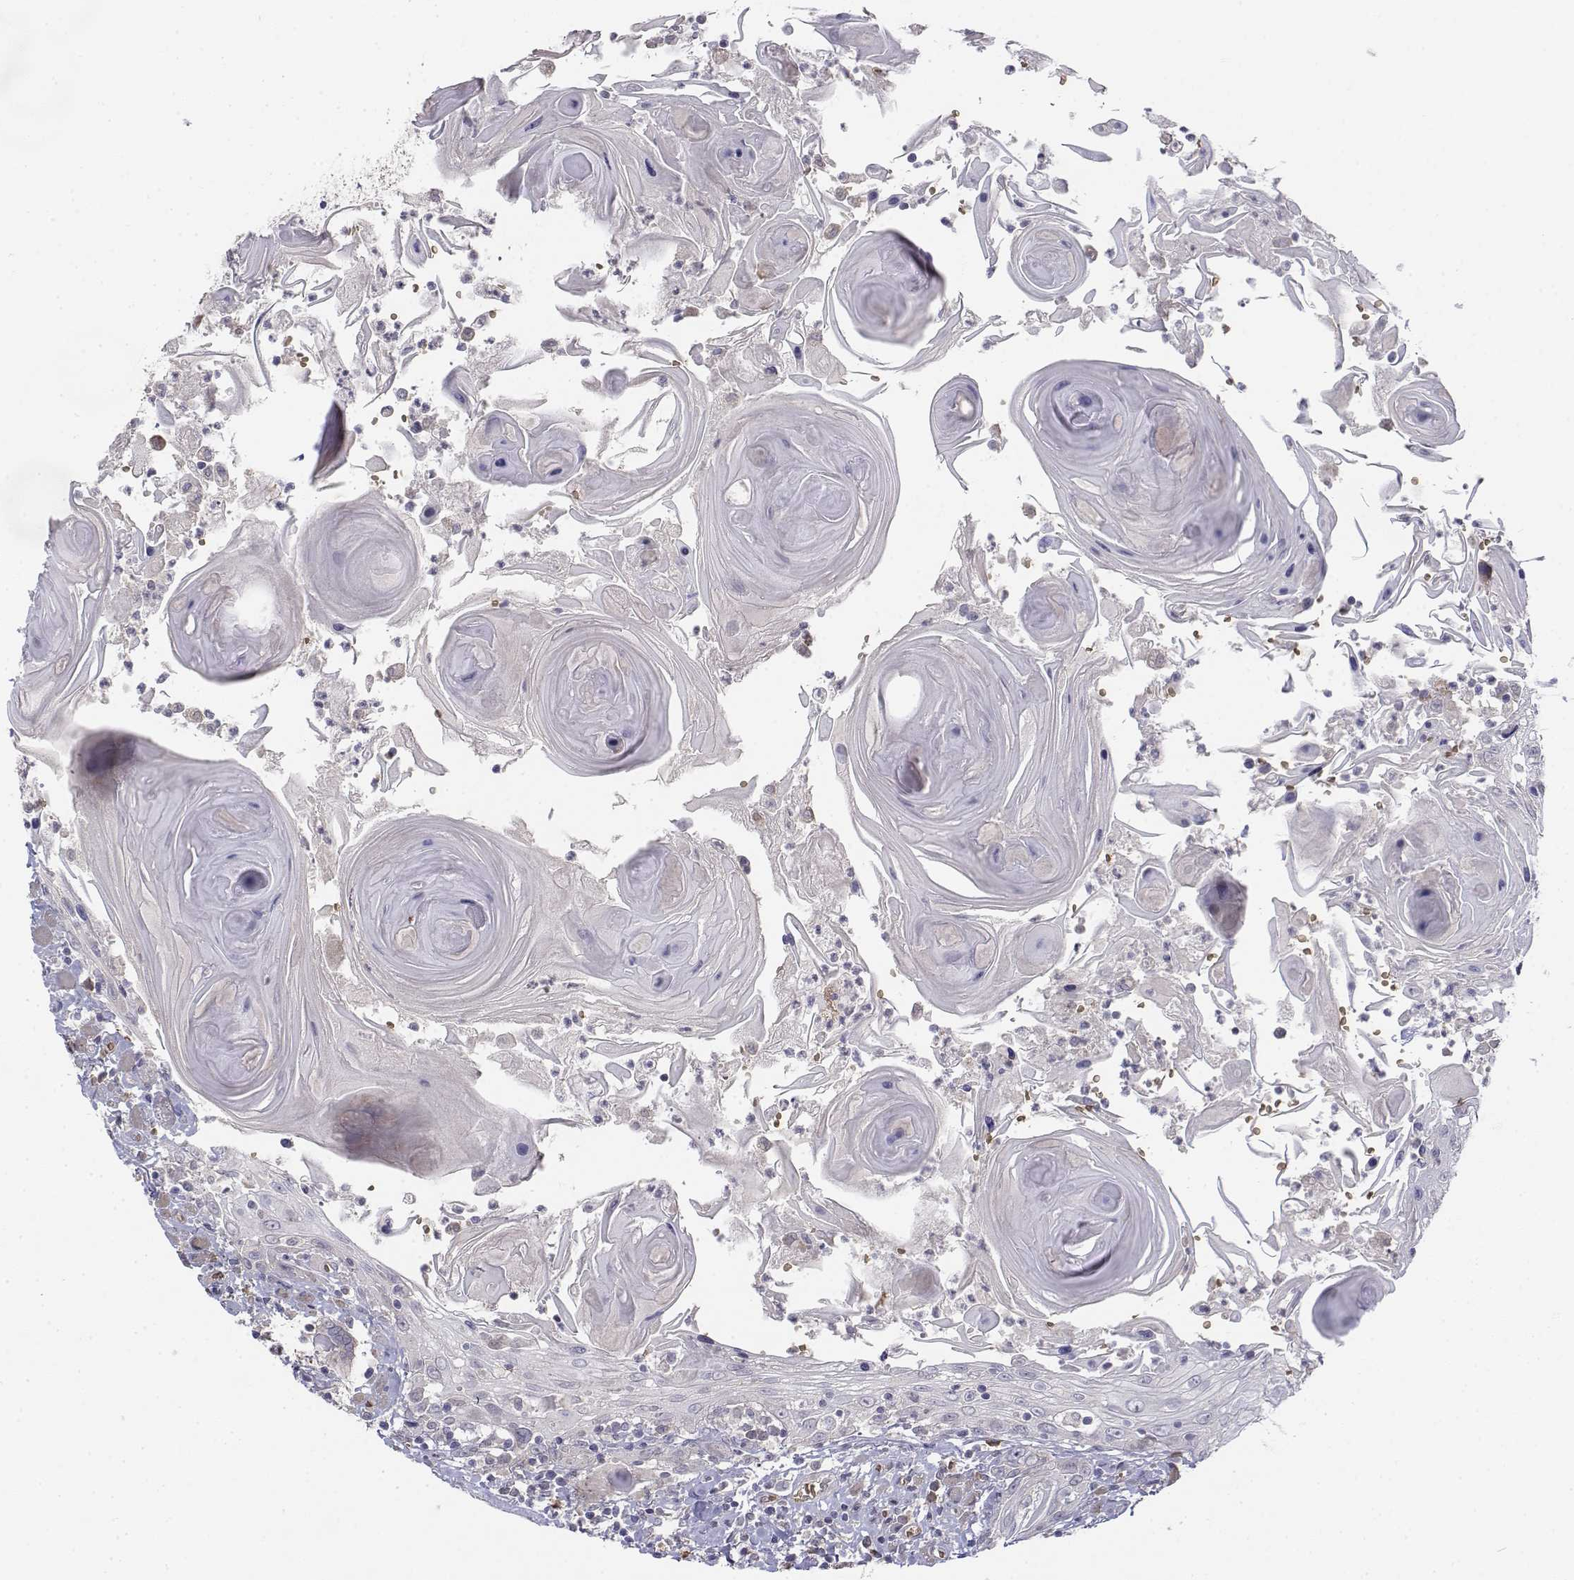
{"staining": {"intensity": "negative", "quantity": "none", "location": "none"}, "tissue": "head and neck cancer", "cell_type": "Tumor cells", "image_type": "cancer", "snomed": [{"axis": "morphology", "description": "Squamous cell carcinoma, NOS"}, {"axis": "topography", "description": "Head-Neck"}], "caption": "High power microscopy photomicrograph of an immunohistochemistry (IHC) photomicrograph of squamous cell carcinoma (head and neck), revealing no significant staining in tumor cells.", "gene": "CADM1", "patient": {"sex": "female", "age": 80}}